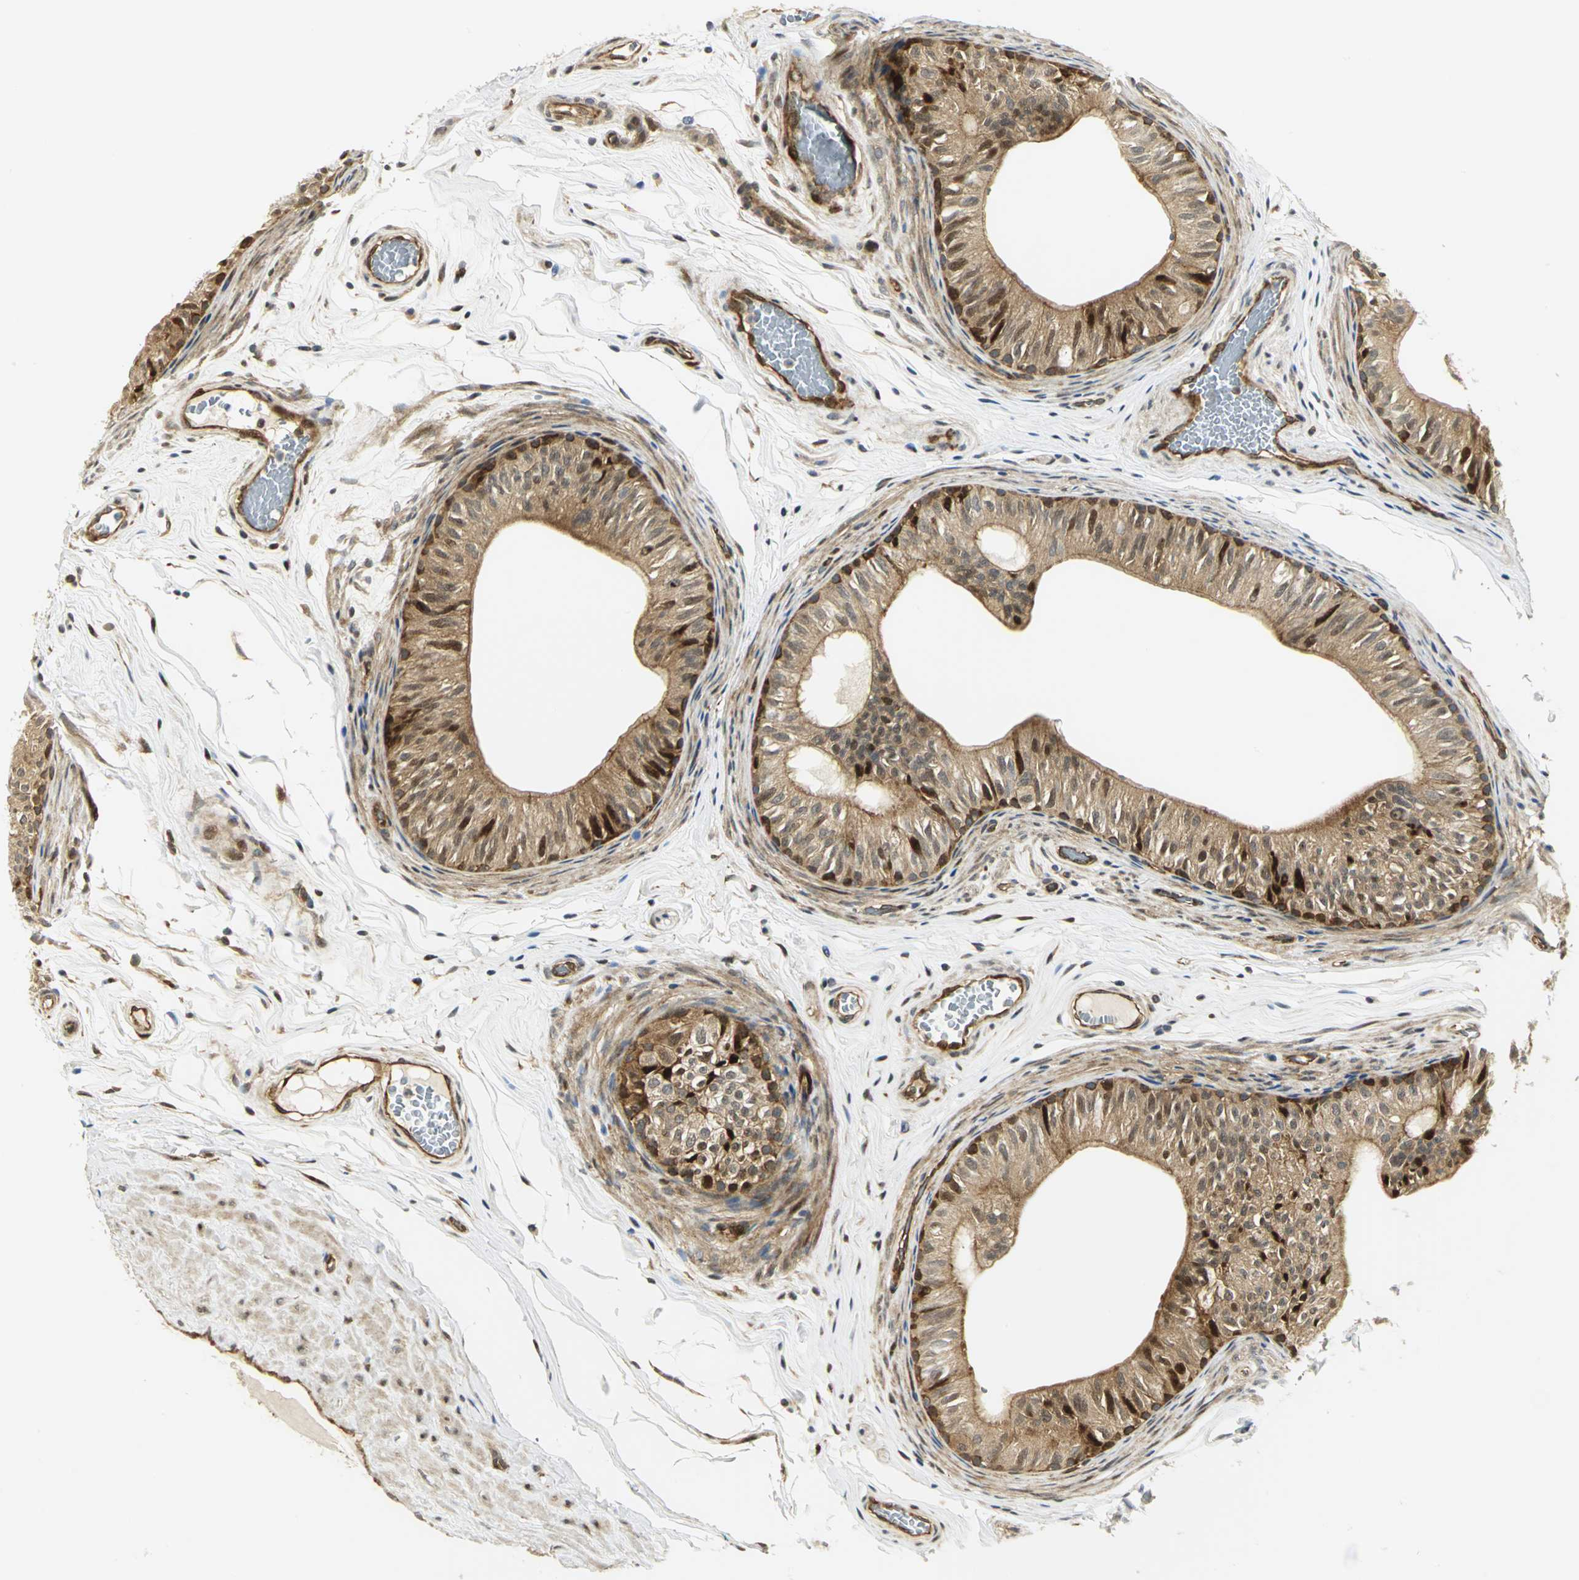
{"staining": {"intensity": "strong", "quantity": "25%-75%", "location": "cytoplasmic/membranous,nuclear"}, "tissue": "epididymis", "cell_type": "Glandular cells", "image_type": "normal", "snomed": [{"axis": "morphology", "description": "Normal tissue, NOS"}, {"axis": "topography", "description": "Testis"}, {"axis": "topography", "description": "Epididymis"}], "caption": "A brown stain highlights strong cytoplasmic/membranous,nuclear staining of a protein in glandular cells of unremarkable epididymis.", "gene": "EEA1", "patient": {"sex": "male", "age": 36}}